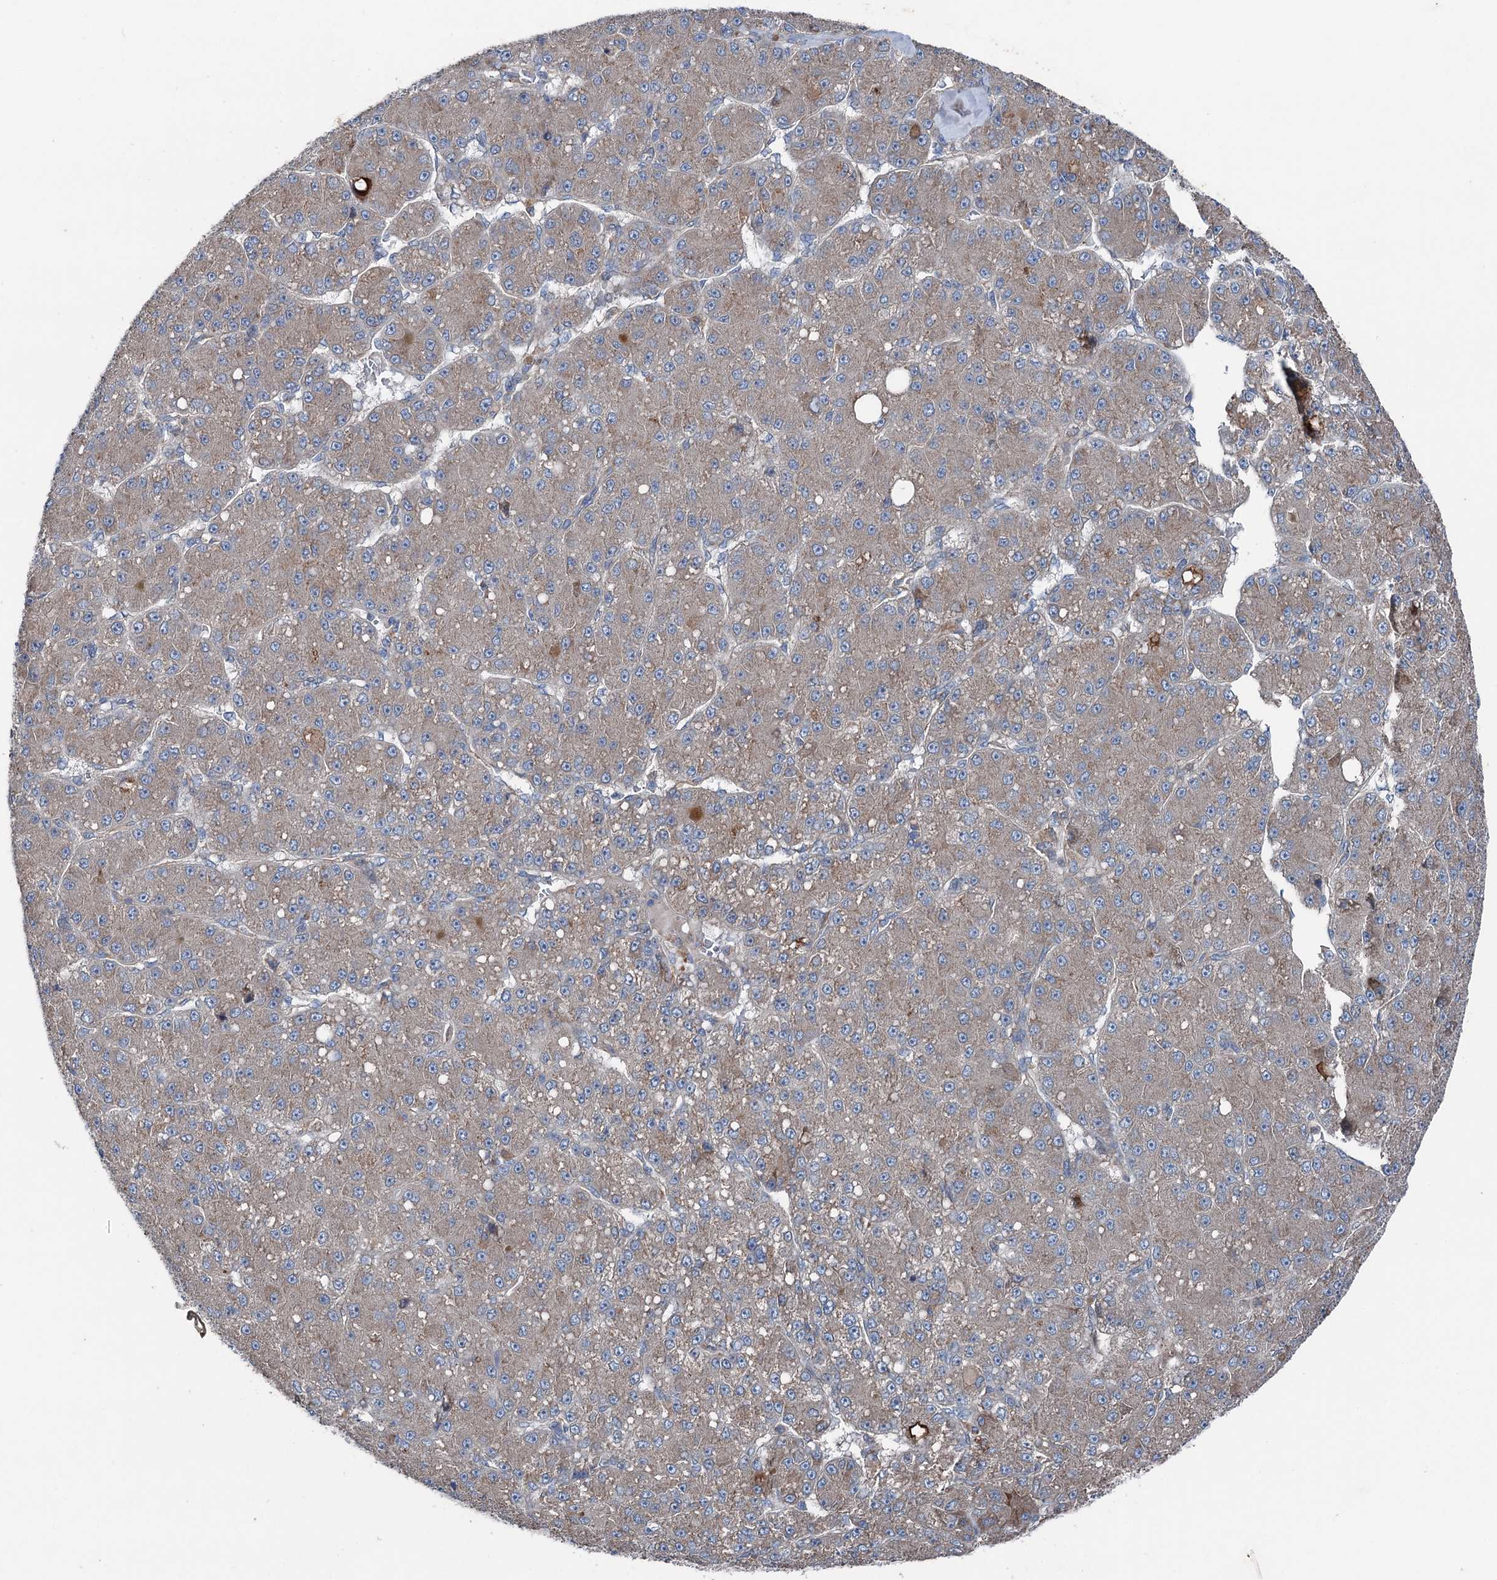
{"staining": {"intensity": "weak", "quantity": ">75%", "location": "cytoplasmic/membranous"}, "tissue": "liver cancer", "cell_type": "Tumor cells", "image_type": "cancer", "snomed": [{"axis": "morphology", "description": "Carcinoma, Hepatocellular, NOS"}, {"axis": "topography", "description": "Liver"}], "caption": "Immunohistochemical staining of human hepatocellular carcinoma (liver) exhibits low levels of weak cytoplasmic/membranous expression in approximately >75% of tumor cells.", "gene": "RUFY1", "patient": {"sex": "male", "age": 67}}